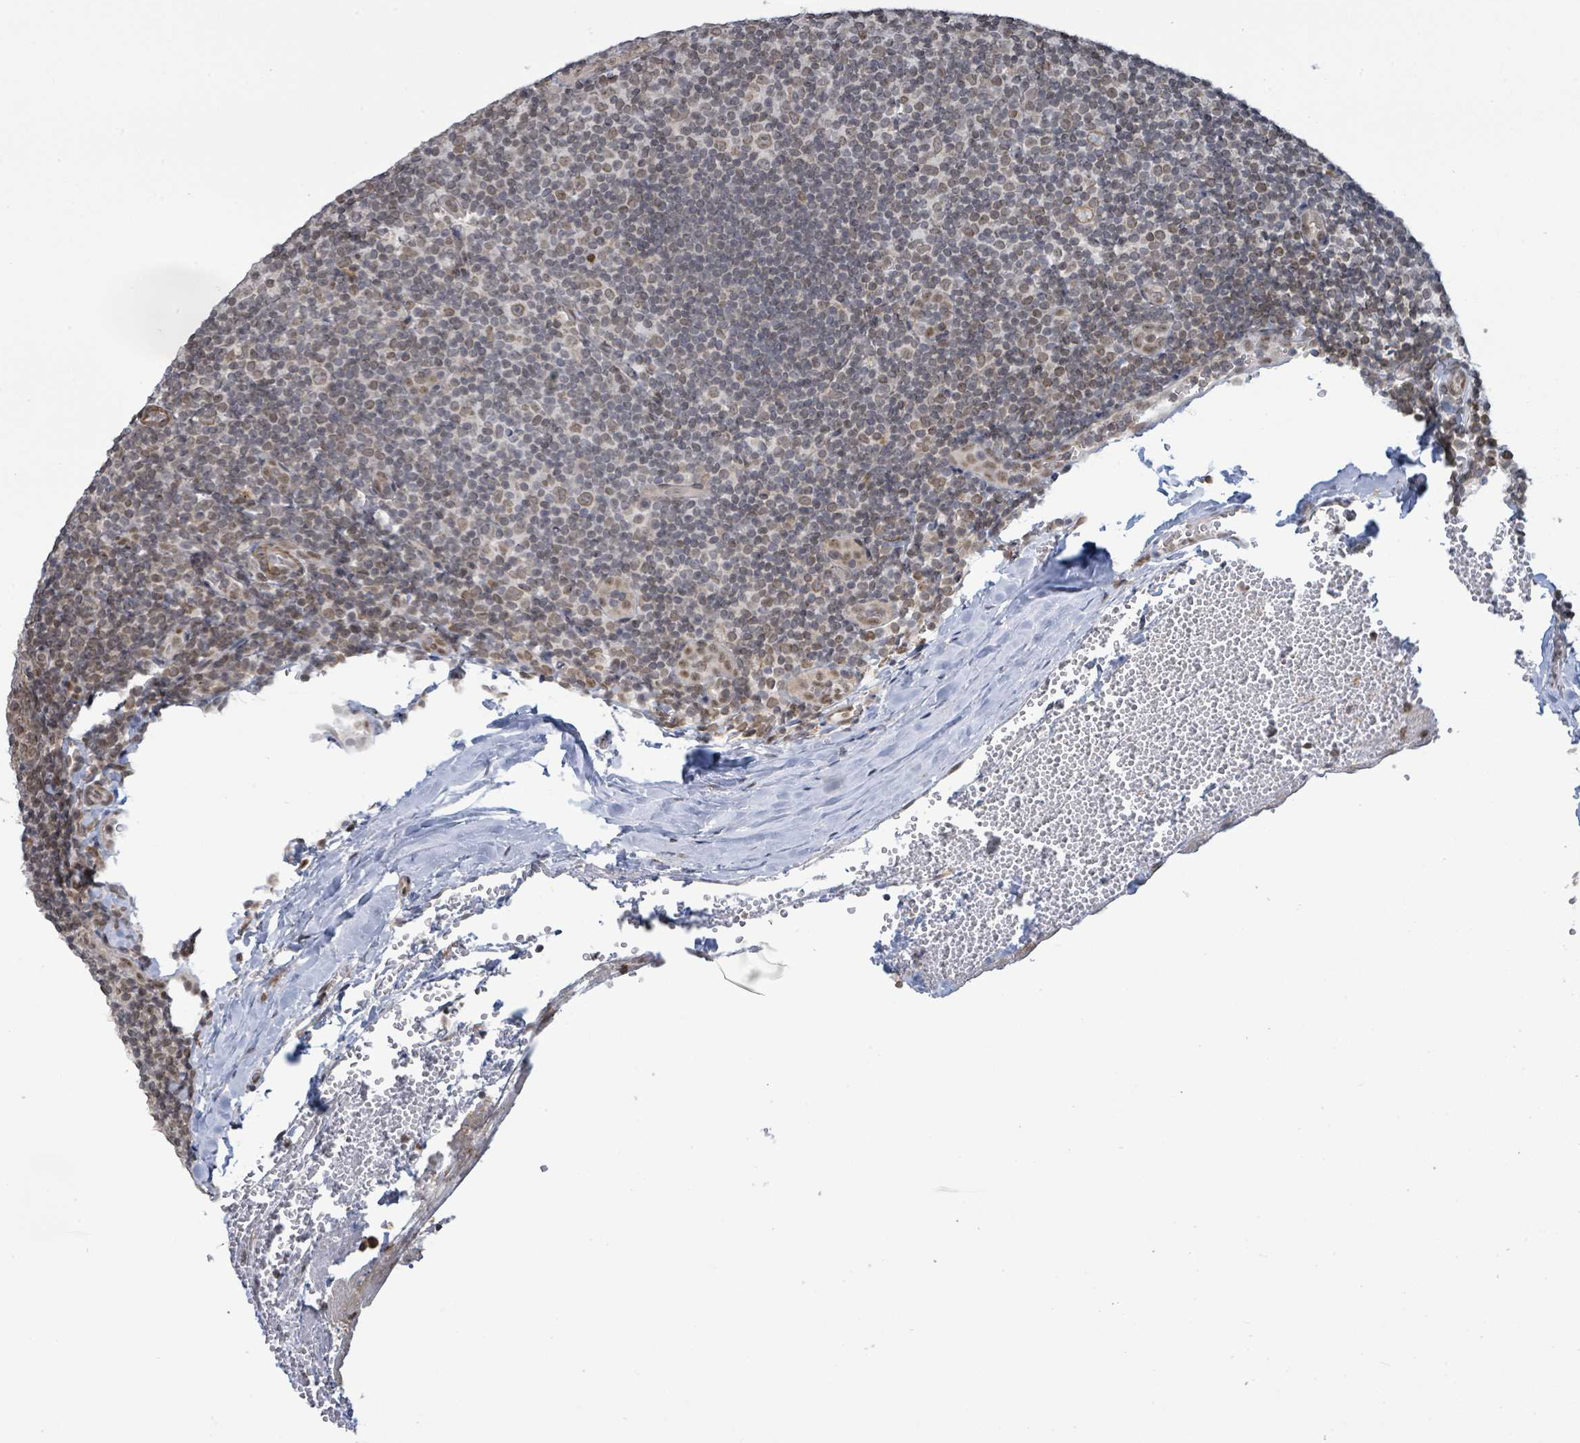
{"staining": {"intensity": "weak", "quantity": ">75%", "location": "nuclear"}, "tissue": "tonsil", "cell_type": "Germinal center cells", "image_type": "normal", "snomed": [{"axis": "morphology", "description": "Normal tissue, NOS"}, {"axis": "topography", "description": "Tonsil"}], "caption": "Germinal center cells display low levels of weak nuclear positivity in about >75% of cells in benign human tonsil. (brown staining indicates protein expression, while blue staining denotes nuclei).", "gene": "SBF2", "patient": {"sex": "male", "age": 17}}